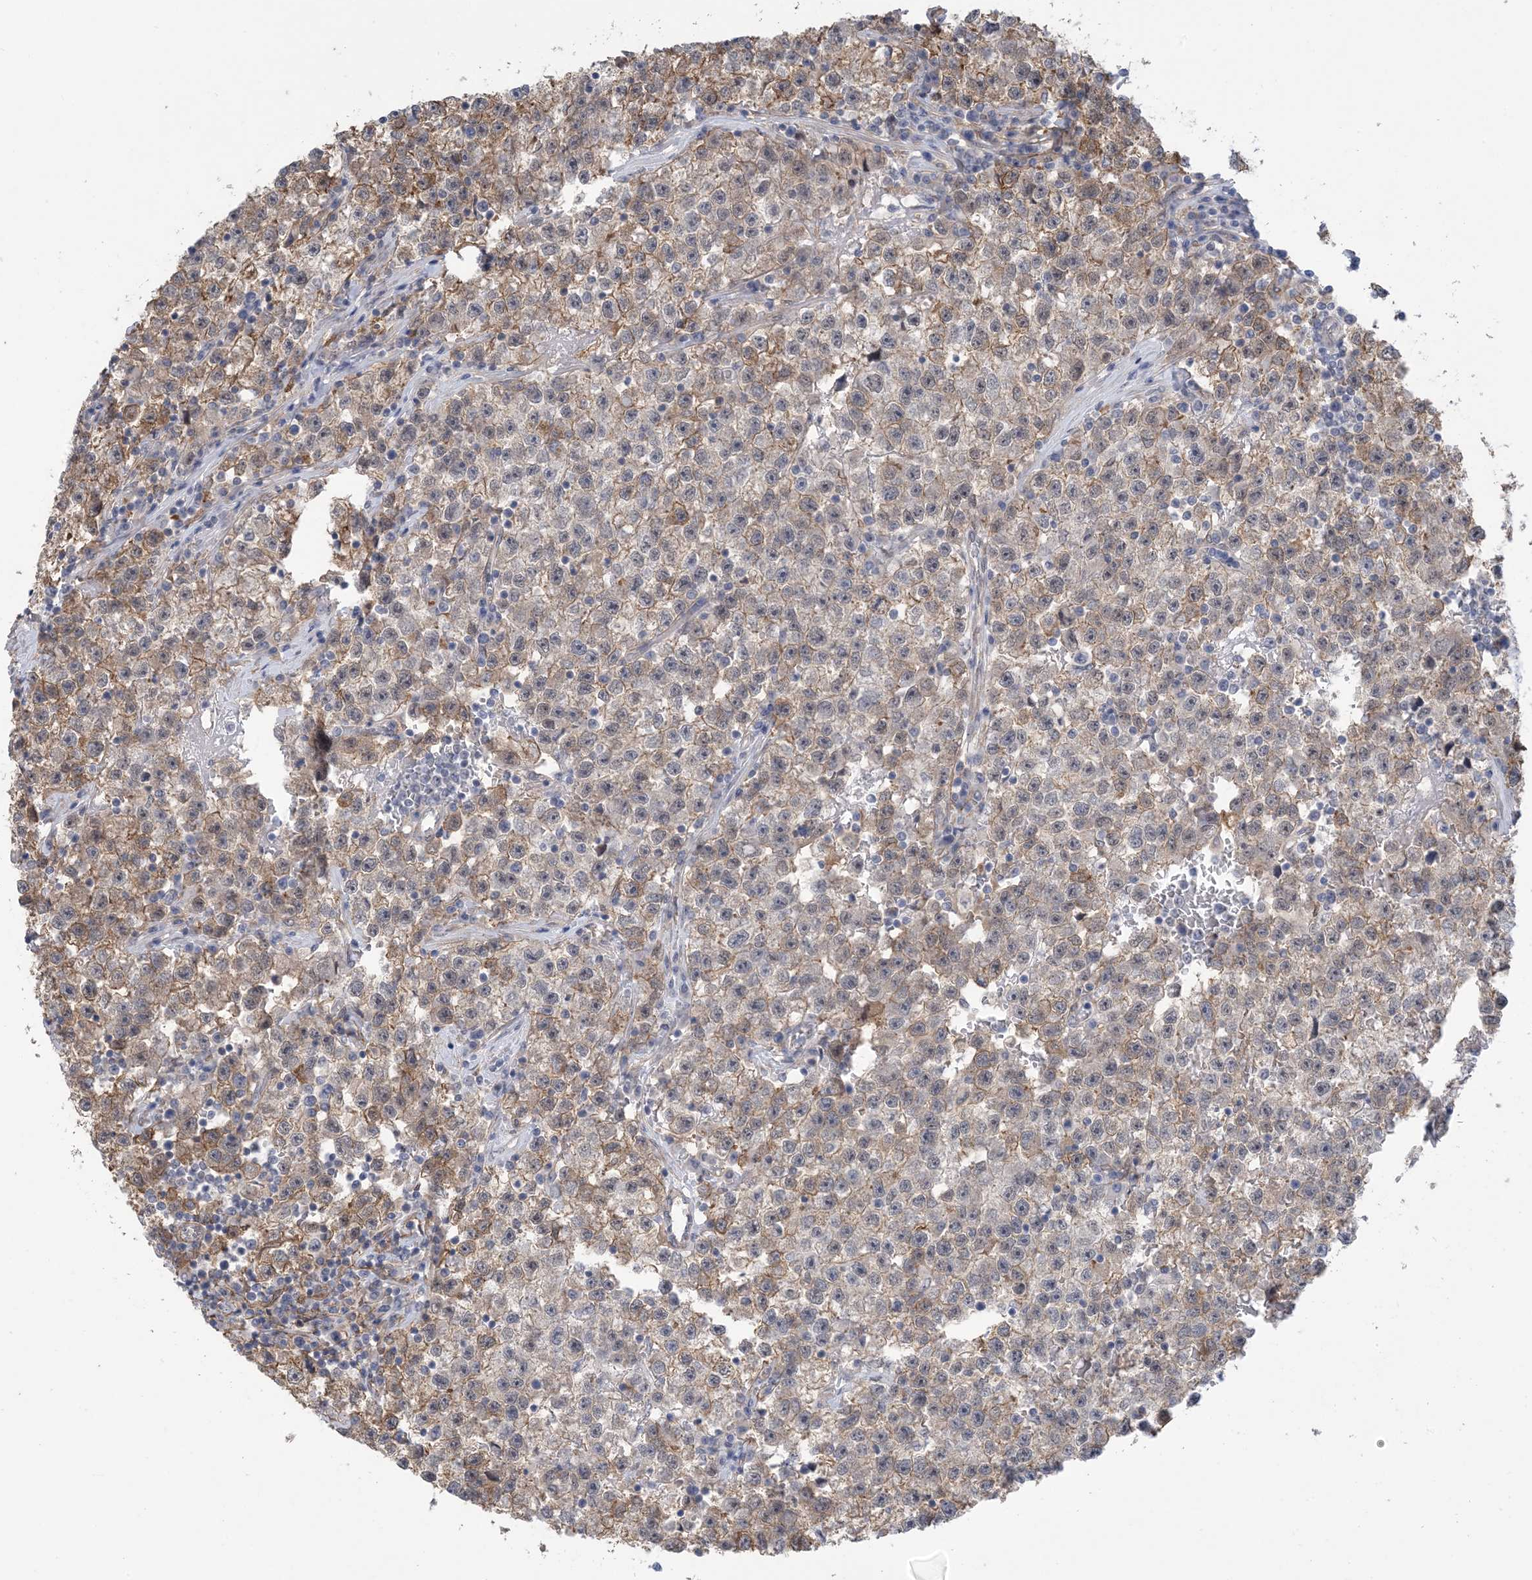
{"staining": {"intensity": "weak", "quantity": "25%-75%", "location": "cytoplasmic/membranous"}, "tissue": "testis cancer", "cell_type": "Tumor cells", "image_type": "cancer", "snomed": [{"axis": "morphology", "description": "Seminoma, NOS"}, {"axis": "topography", "description": "Testis"}], "caption": "Tumor cells reveal low levels of weak cytoplasmic/membranous positivity in about 25%-75% of cells in human testis seminoma.", "gene": "ZNF8", "patient": {"sex": "male", "age": 22}}